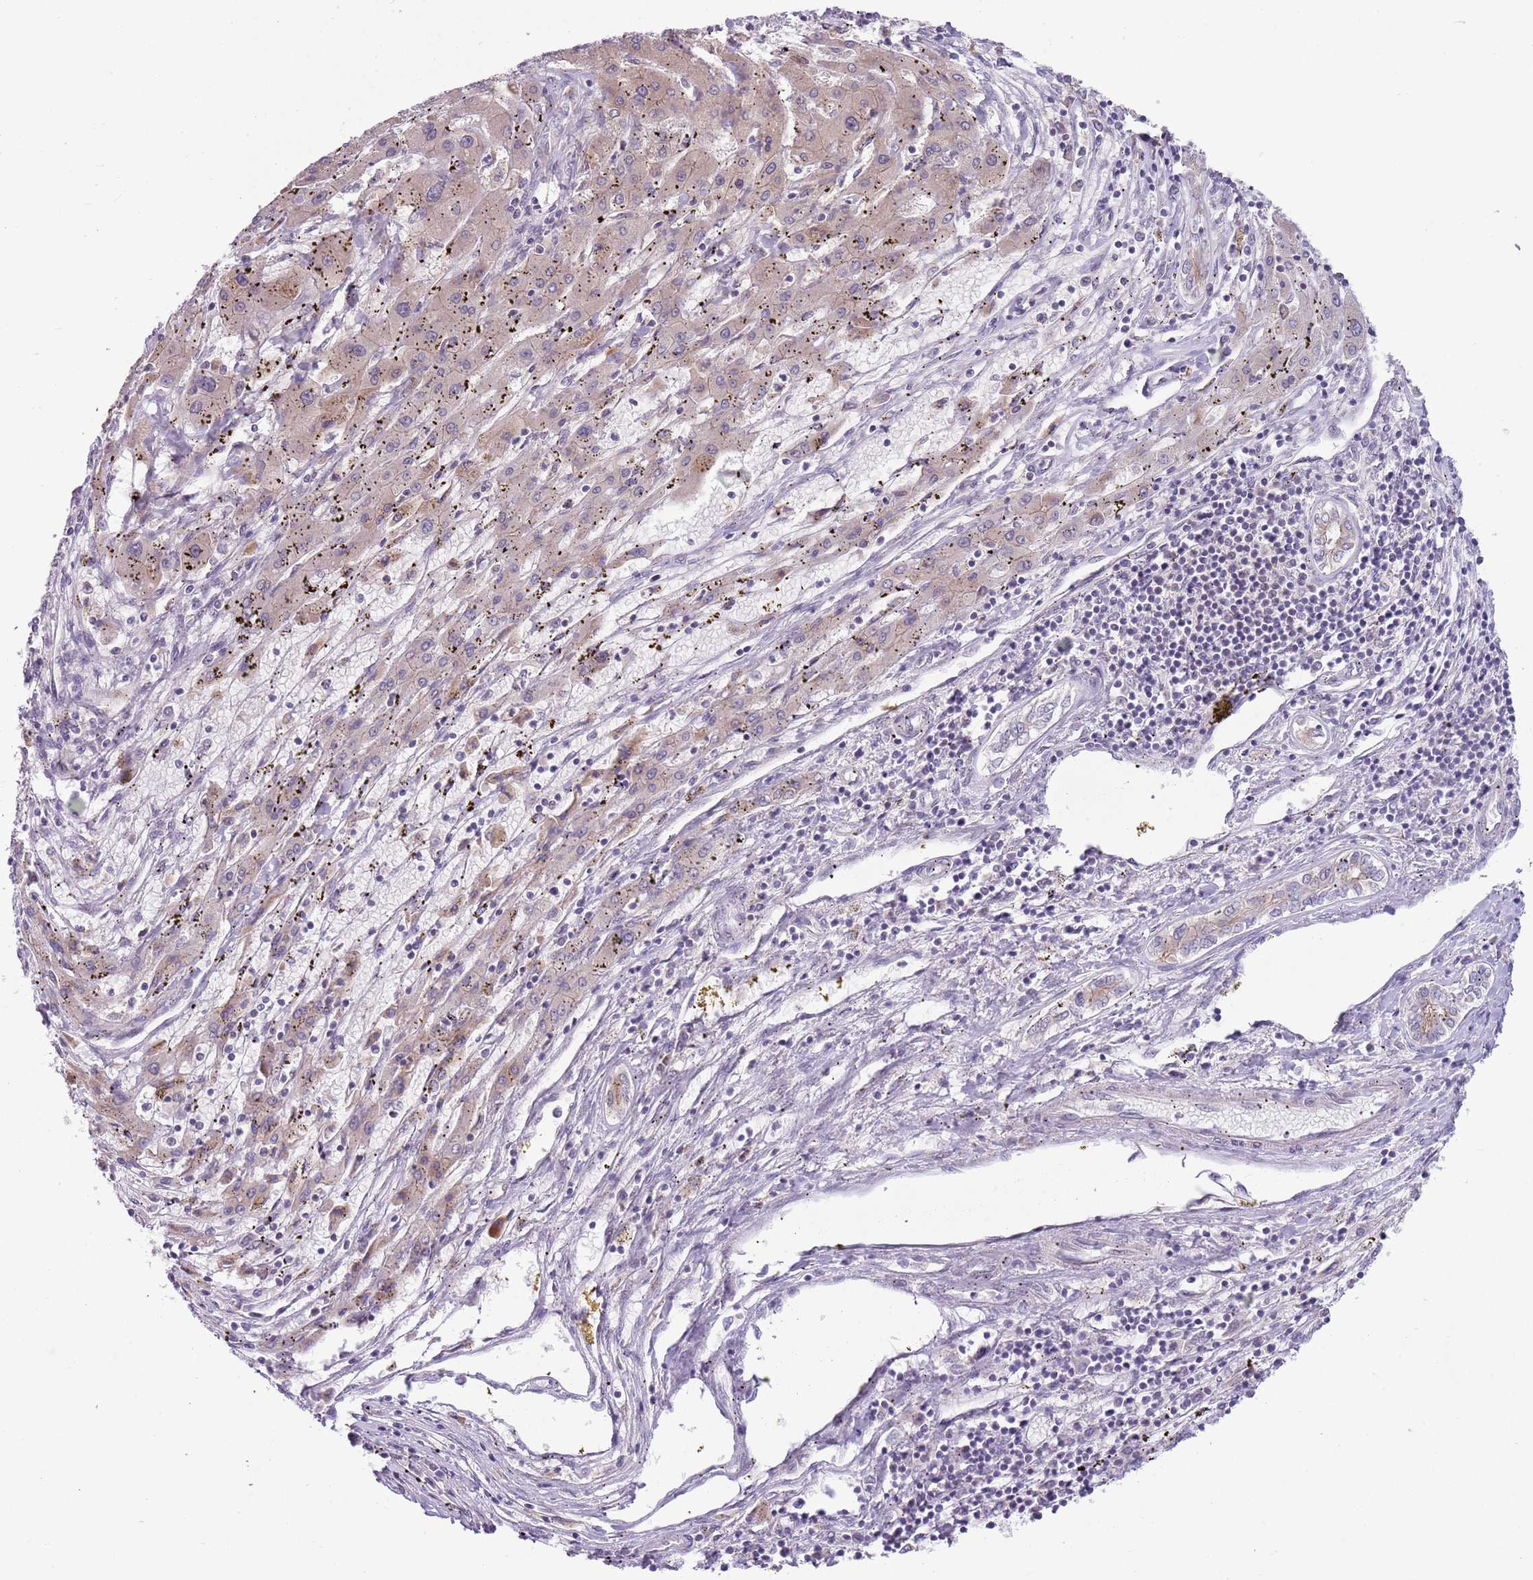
{"staining": {"intensity": "weak", "quantity": "<25%", "location": "cytoplasmic/membranous"}, "tissue": "liver cancer", "cell_type": "Tumor cells", "image_type": "cancer", "snomed": [{"axis": "morphology", "description": "Carcinoma, Hepatocellular, NOS"}, {"axis": "topography", "description": "Liver"}], "caption": "Tumor cells are negative for protein expression in human liver hepatocellular carcinoma. The staining is performed using DAB brown chromogen with nuclei counter-stained in using hematoxylin.", "gene": "TM2D1", "patient": {"sex": "male", "age": 72}}